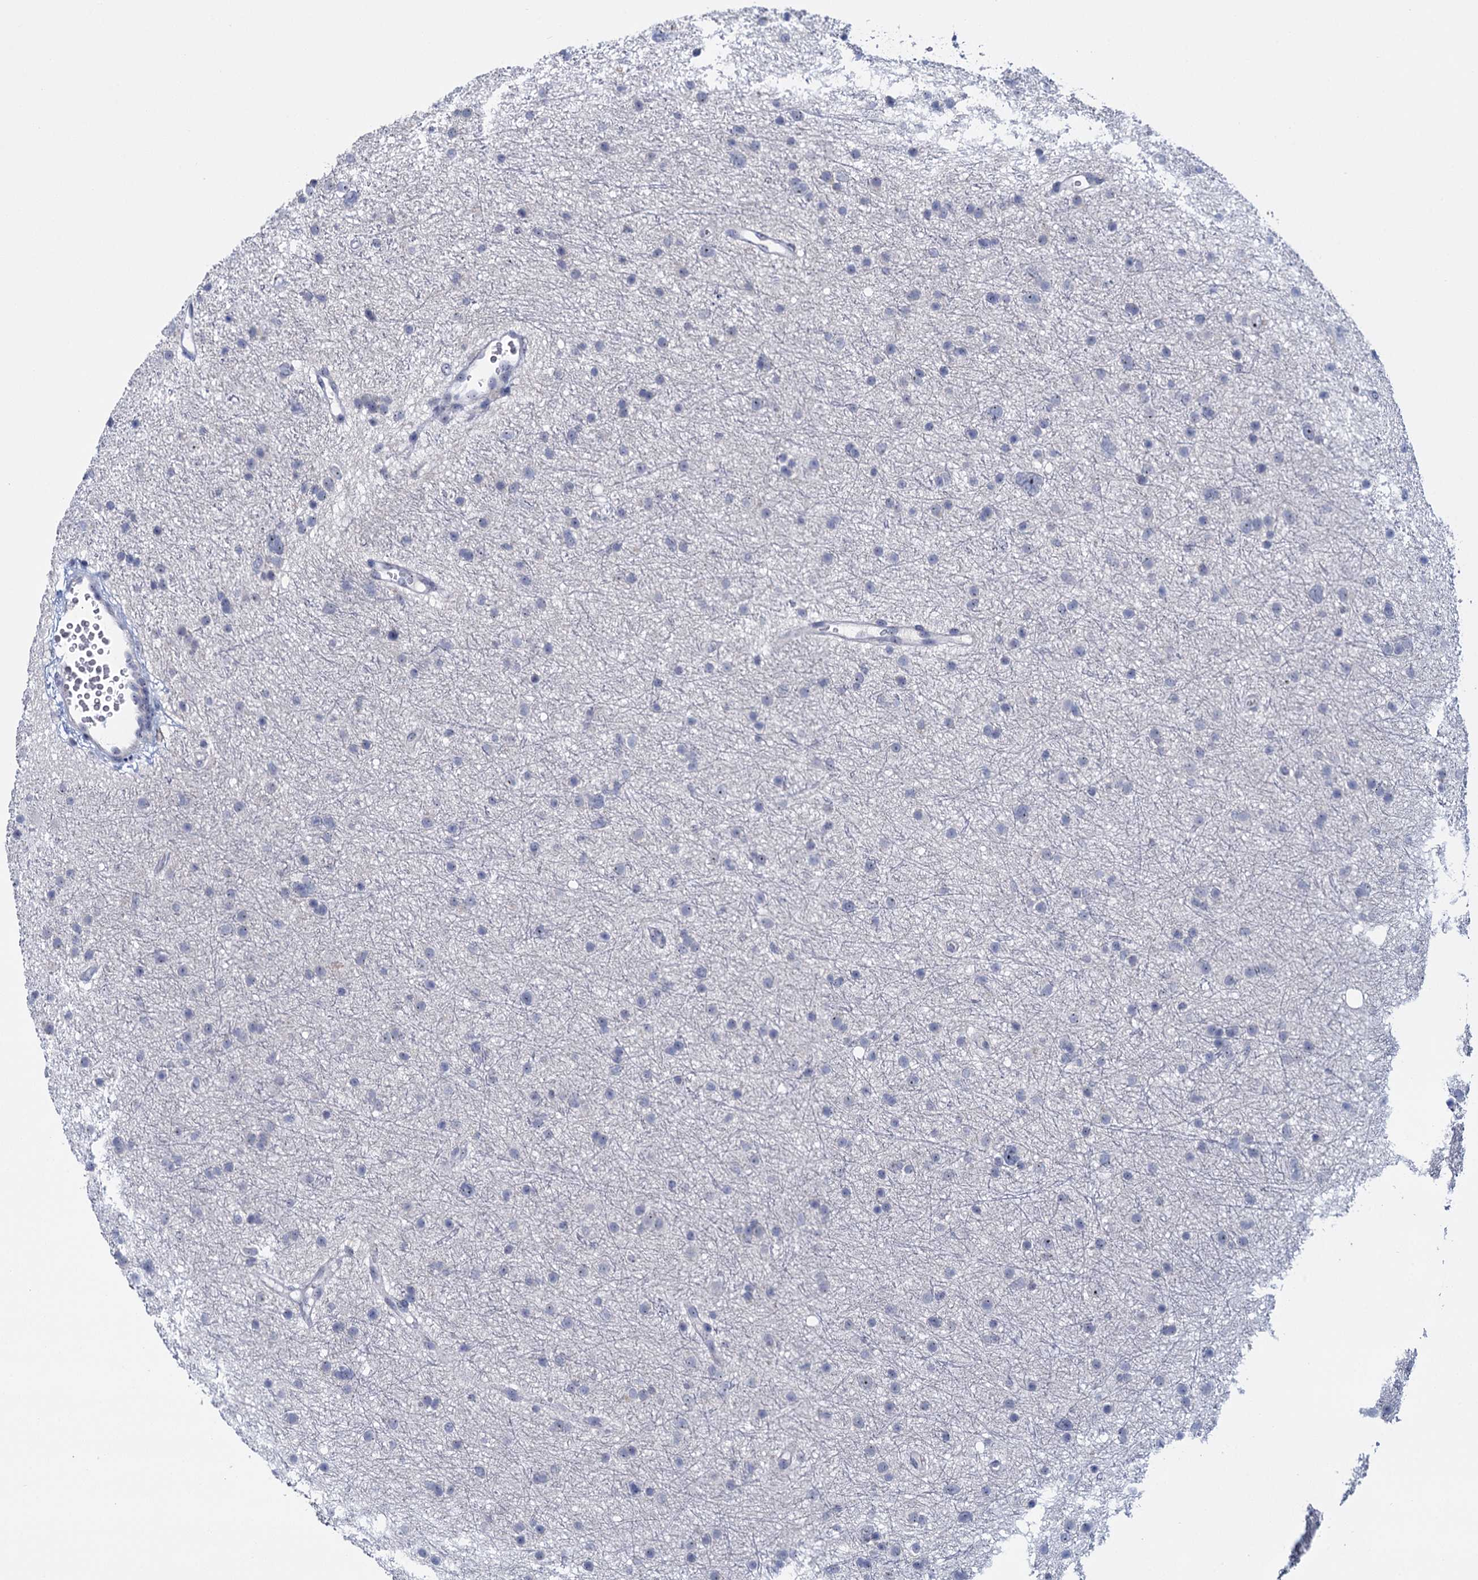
{"staining": {"intensity": "negative", "quantity": "none", "location": "none"}, "tissue": "glioma", "cell_type": "Tumor cells", "image_type": "cancer", "snomed": [{"axis": "morphology", "description": "Glioma, malignant, Low grade"}, {"axis": "topography", "description": "Cerebral cortex"}], "caption": "Tumor cells show no significant protein expression in glioma.", "gene": "SFN", "patient": {"sex": "female", "age": 39}}